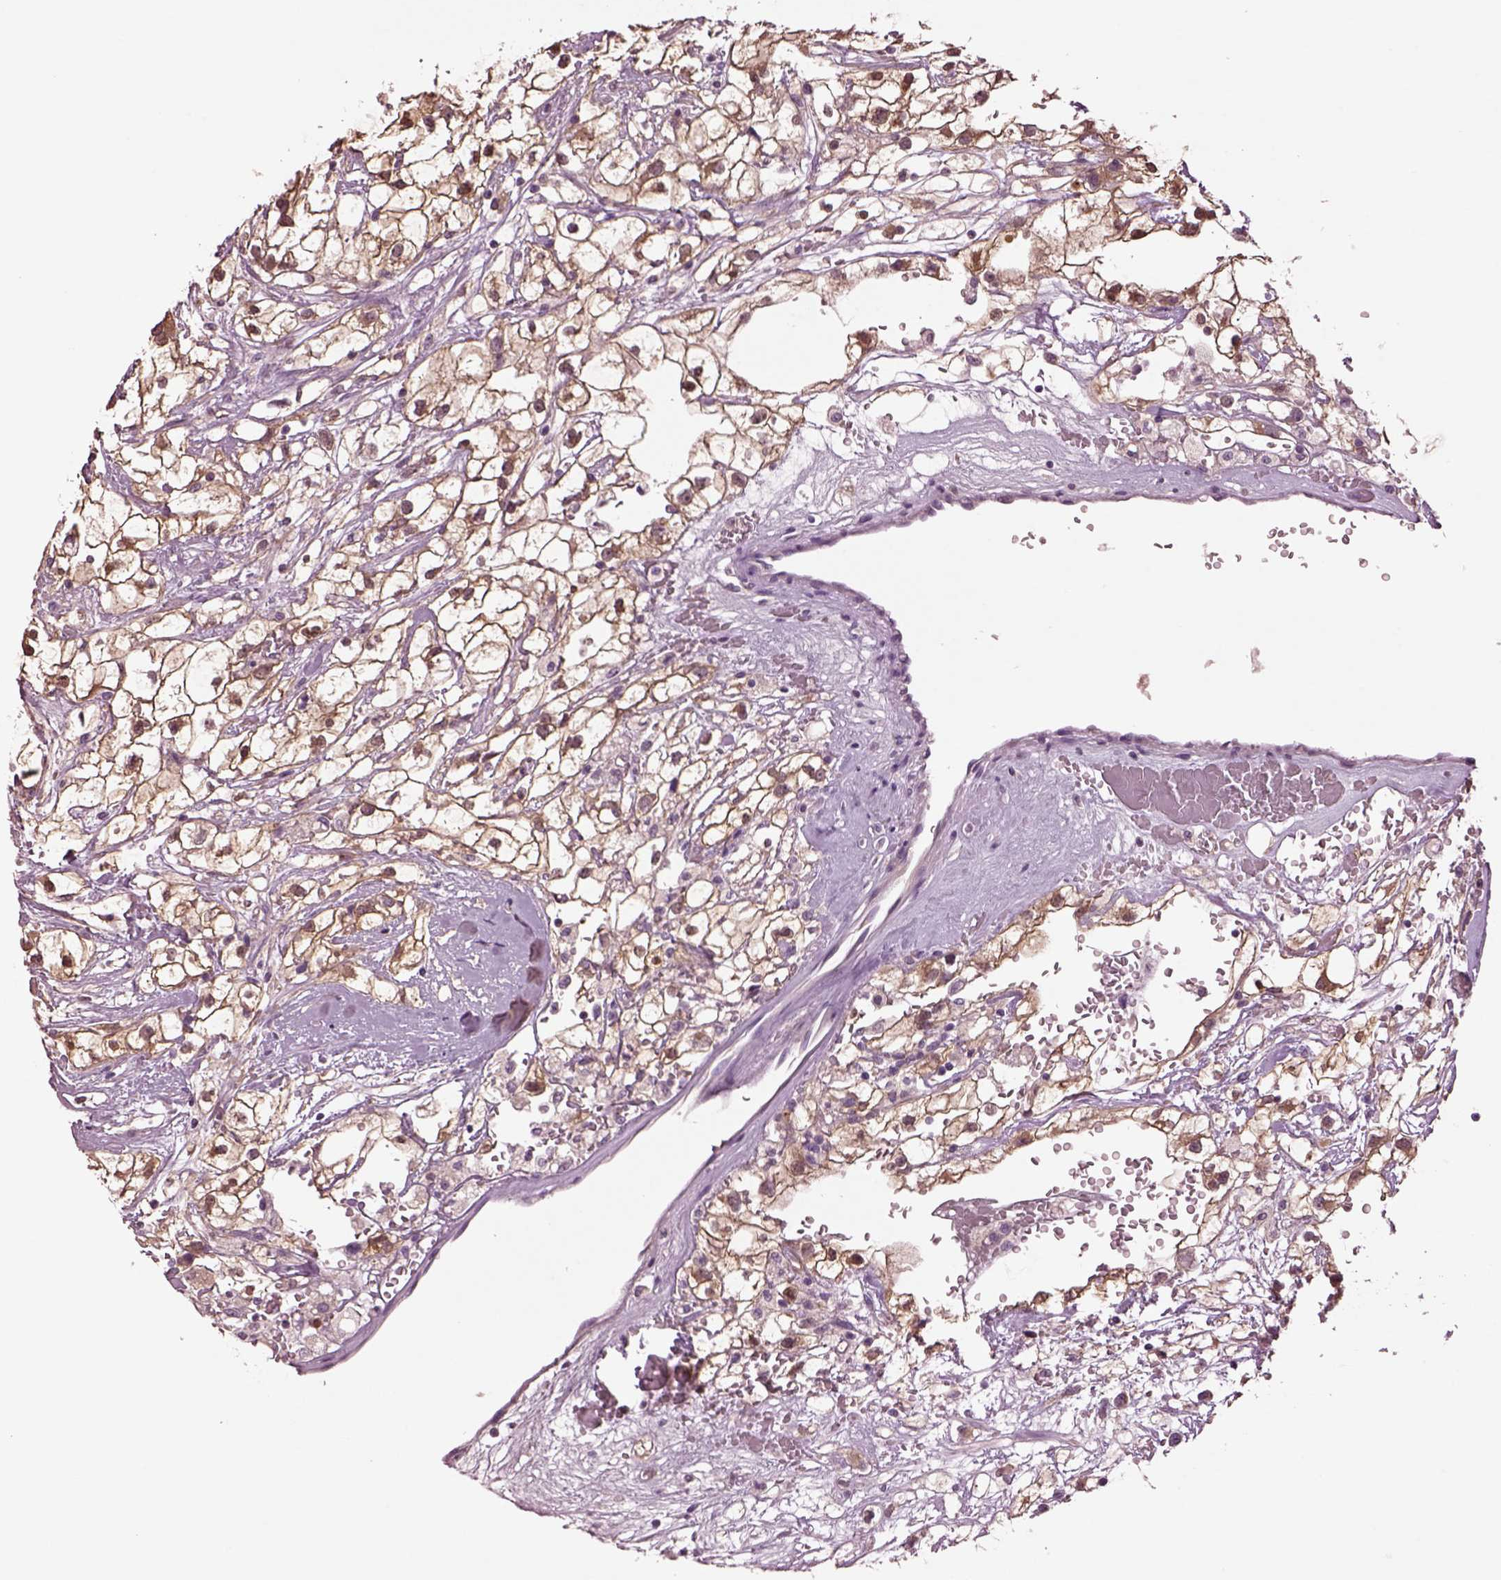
{"staining": {"intensity": "moderate", "quantity": ">75%", "location": "cytoplasmic/membranous,nuclear"}, "tissue": "renal cancer", "cell_type": "Tumor cells", "image_type": "cancer", "snomed": [{"axis": "morphology", "description": "Adenocarcinoma, NOS"}, {"axis": "topography", "description": "Kidney"}], "caption": "Tumor cells show medium levels of moderate cytoplasmic/membranous and nuclear positivity in about >75% of cells in renal cancer (adenocarcinoma).", "gene": "CLPSL1", "patient": {"sex": "male", "age": 59}}